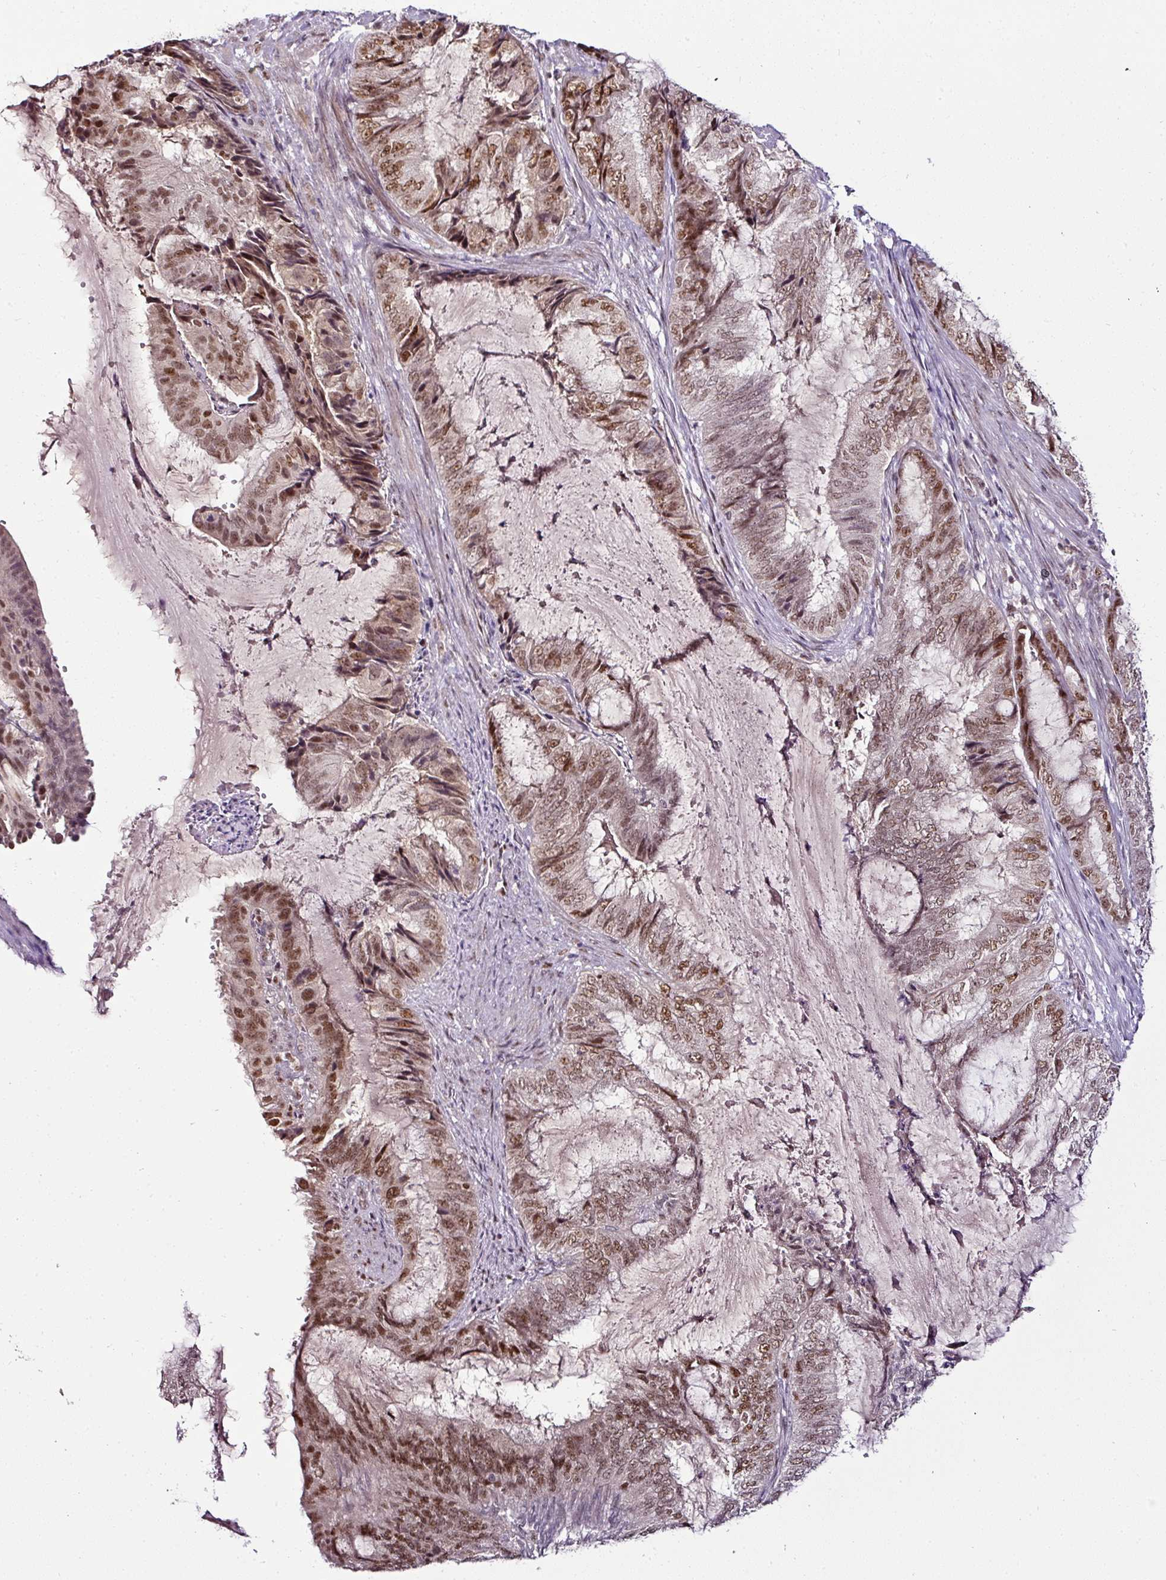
{"staining": {"intensity": "moderate", "quantity": ">75%", "location": "nuclear"}, "tissue": "endometrial cancer", "cell_type": "Tumor cells", "image_type": "cancer", "snomed": [{"axis": "morphology", "description": "Adenocarcinoma, NOS"}, {"axis": "topography", "description": "Endometrium"}], "caption": "Adenocarcinoma (endometrial) stained for a protein shows moderate nuclear positivity in tumor cells.", "gene": "KLF16", "patient": {"sex": "female", "age": 51}}